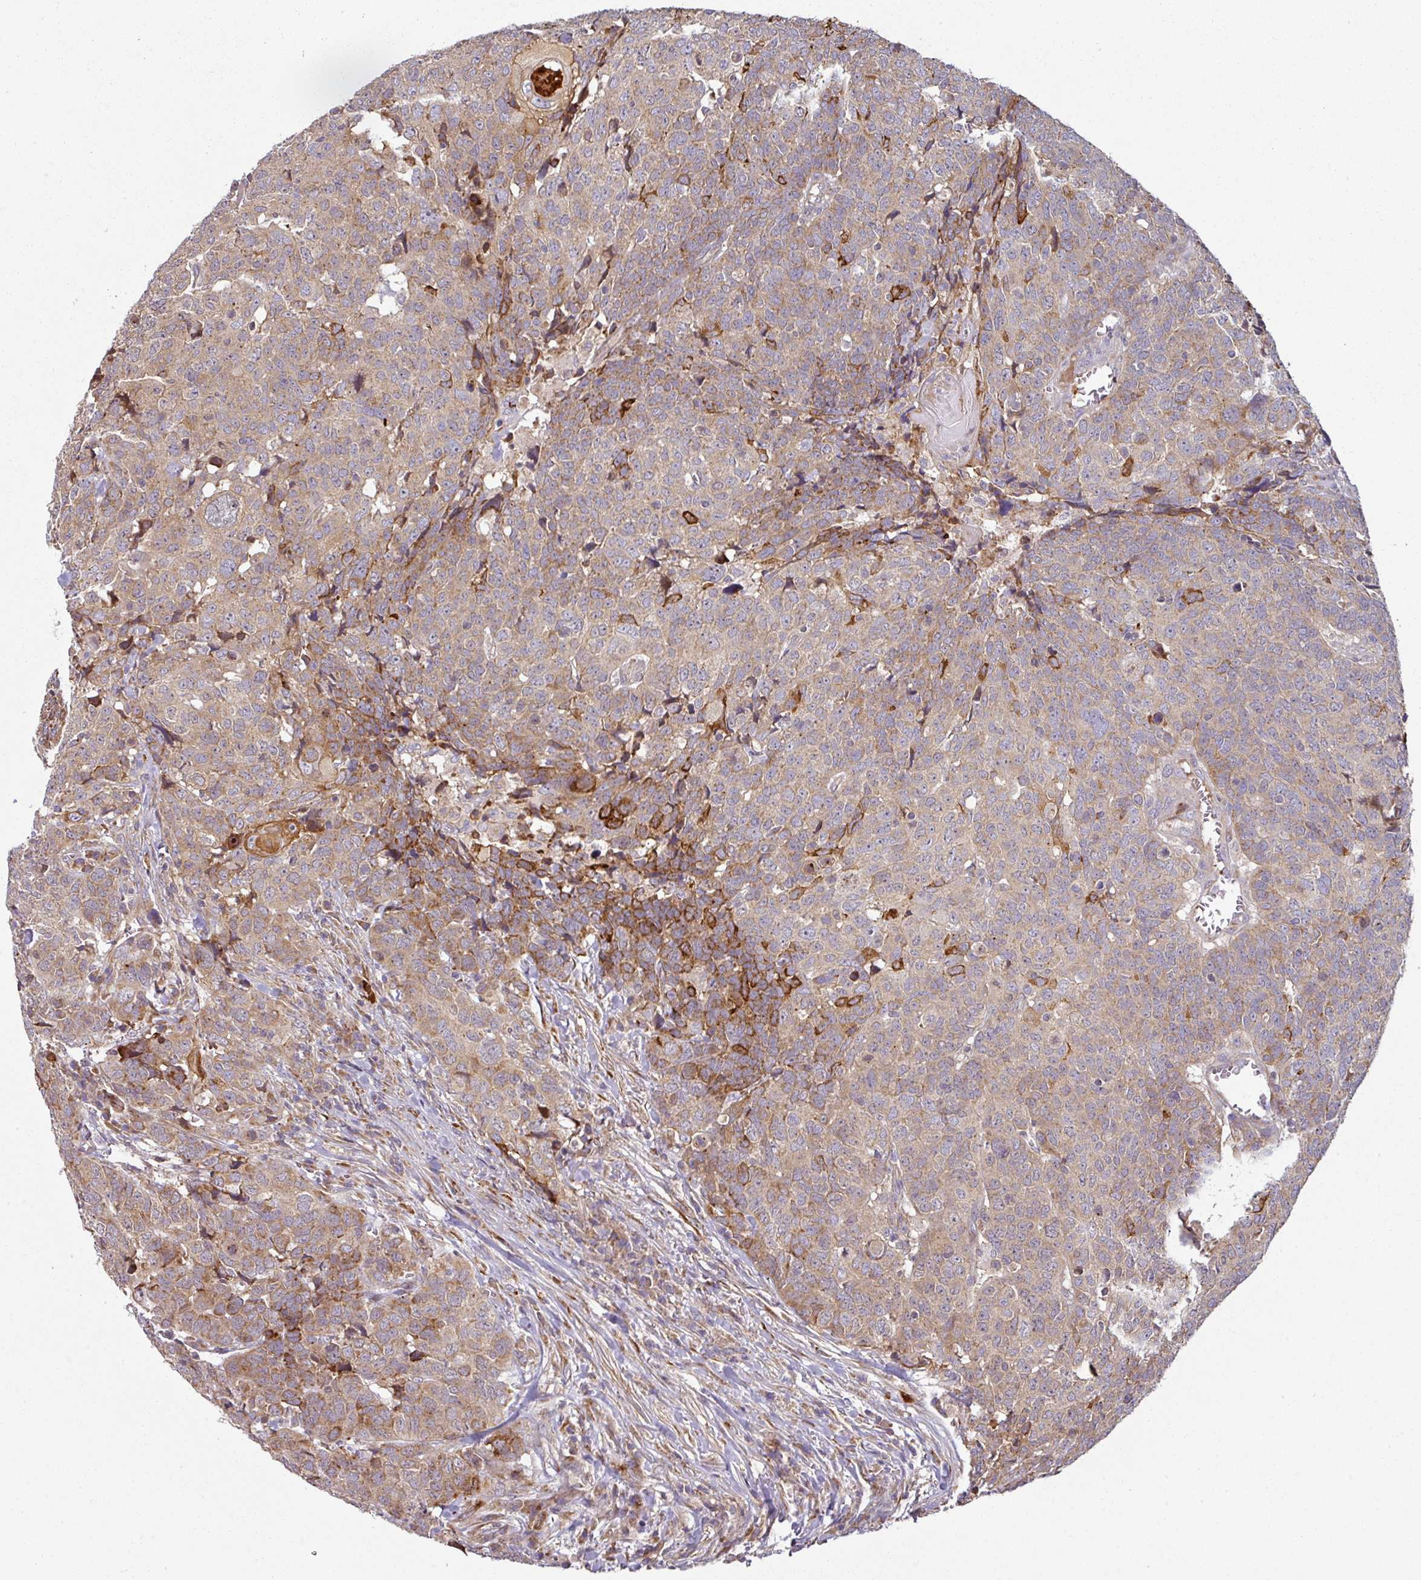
{"staining": {"intensity": "moderate", "quantity": ">75%", "location": "cytoplasmic/membranous"}, "tissue": "head and neck cancer", "cell_type": "Tumor cells", "image_type": "cancer", "snomed": [{"axis": "morphology", "description": "Squamous cell carcinoma, NOS"}, {"axis": "topography", "description": "Head-Neck"}], "caption": "Immunohistochemistry (IHC) histopathology image of neoplastic tissue: human head and neck squamous cell carcinoma stained using immunohistochemistry displays medium levels of moderate protein expression localized specifically in the cytoplasmic/membranous of tumor cells, appearing as a cytoplasmic/membranous brown color.", "gene": "CASP2", "patient": {"sex": "male", "age": 66}}